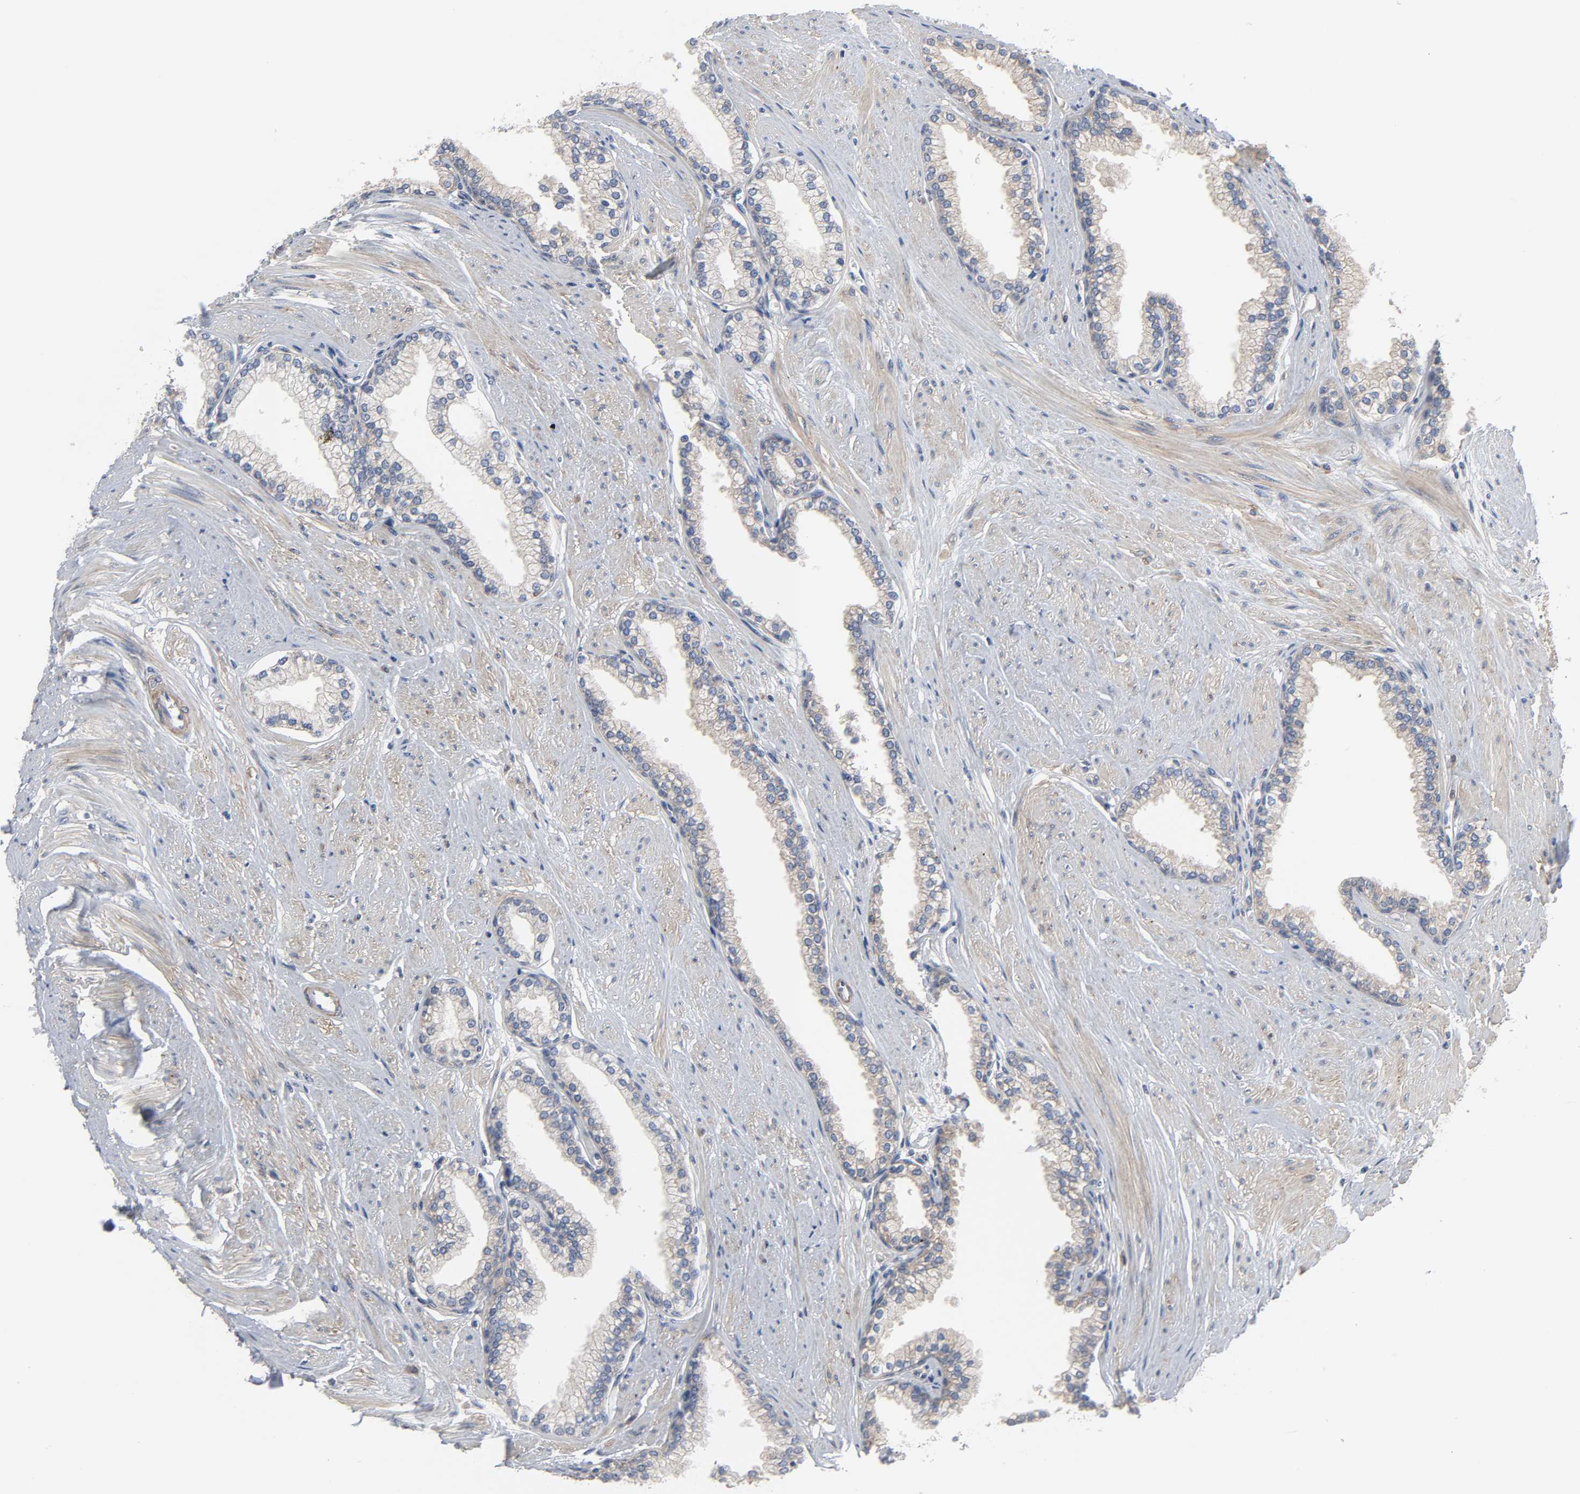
{"staining": {"intensity": "moderate", "quantity": "25%-75%", "location": "cytoplasmic/membranous"}, "tissue": "prostate", "cell_type": "Glandular cells", "image_type": "normal", "snomed": [{"axis": "morphology", "description": "Normal tissue, NOS"}, {"axis": "topography", "description": "Prostate"}], "caption": "A medium amount of moderate cytoplasmic/membranous expression is present in about 25%-75% of glandular cells in benign prostate.", "gene": "ARHGAP1", "patient": {"sex": "male", "age": 64}}